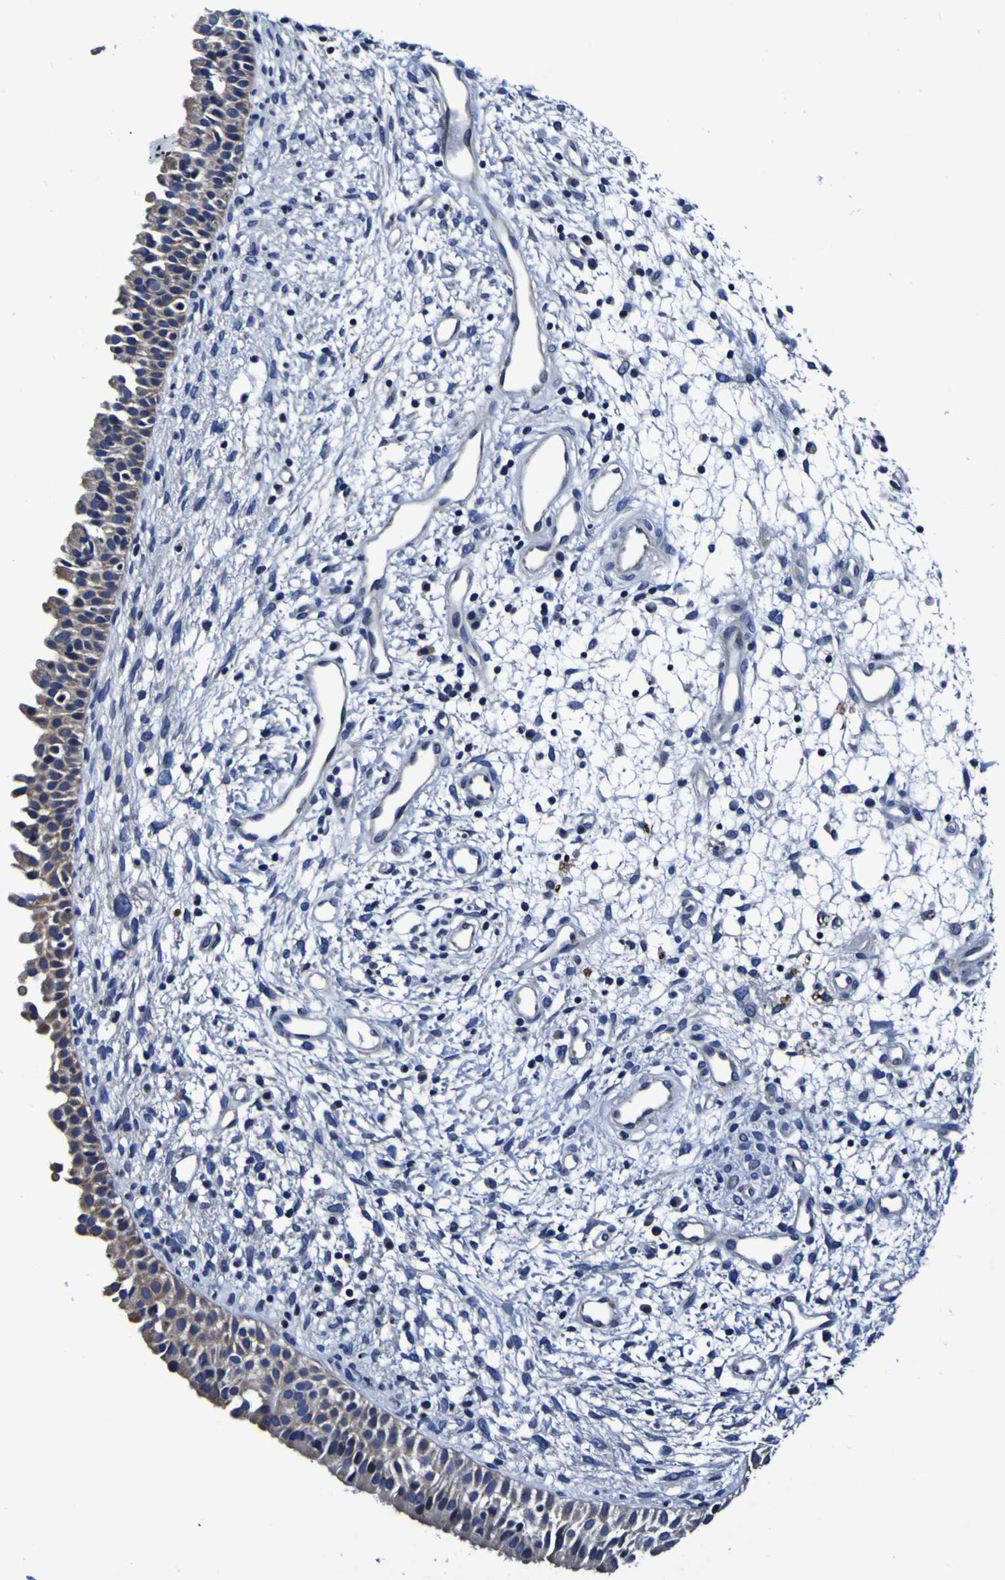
{"staining": {"intensity": "moderate", "quantity": ">75%", "location": "cytoplasmic/membranous"}, "tissue": "nasopharynx", "cell_type": "Respiratory epithelial cells", "image_type": "normal", "snomed": [{"axis": "morphology", "description": "Normal tissue, NOS"}, {"axis": "topography", "description": "Nasopharynx"}], "caption": "Immunohistochemistry (IHC) (DAB (3,3'-diaminobenzidine)) staining of unremarkable nasopharynx demonstrates moderate cytoplasmic/membranous protein expression in about >75% of respiratory epithelial cells. (IHC, brightfield microscopy, high magnification).", "gene": "PDLIM4", "patient": {"sex": "male", "age": 22}}